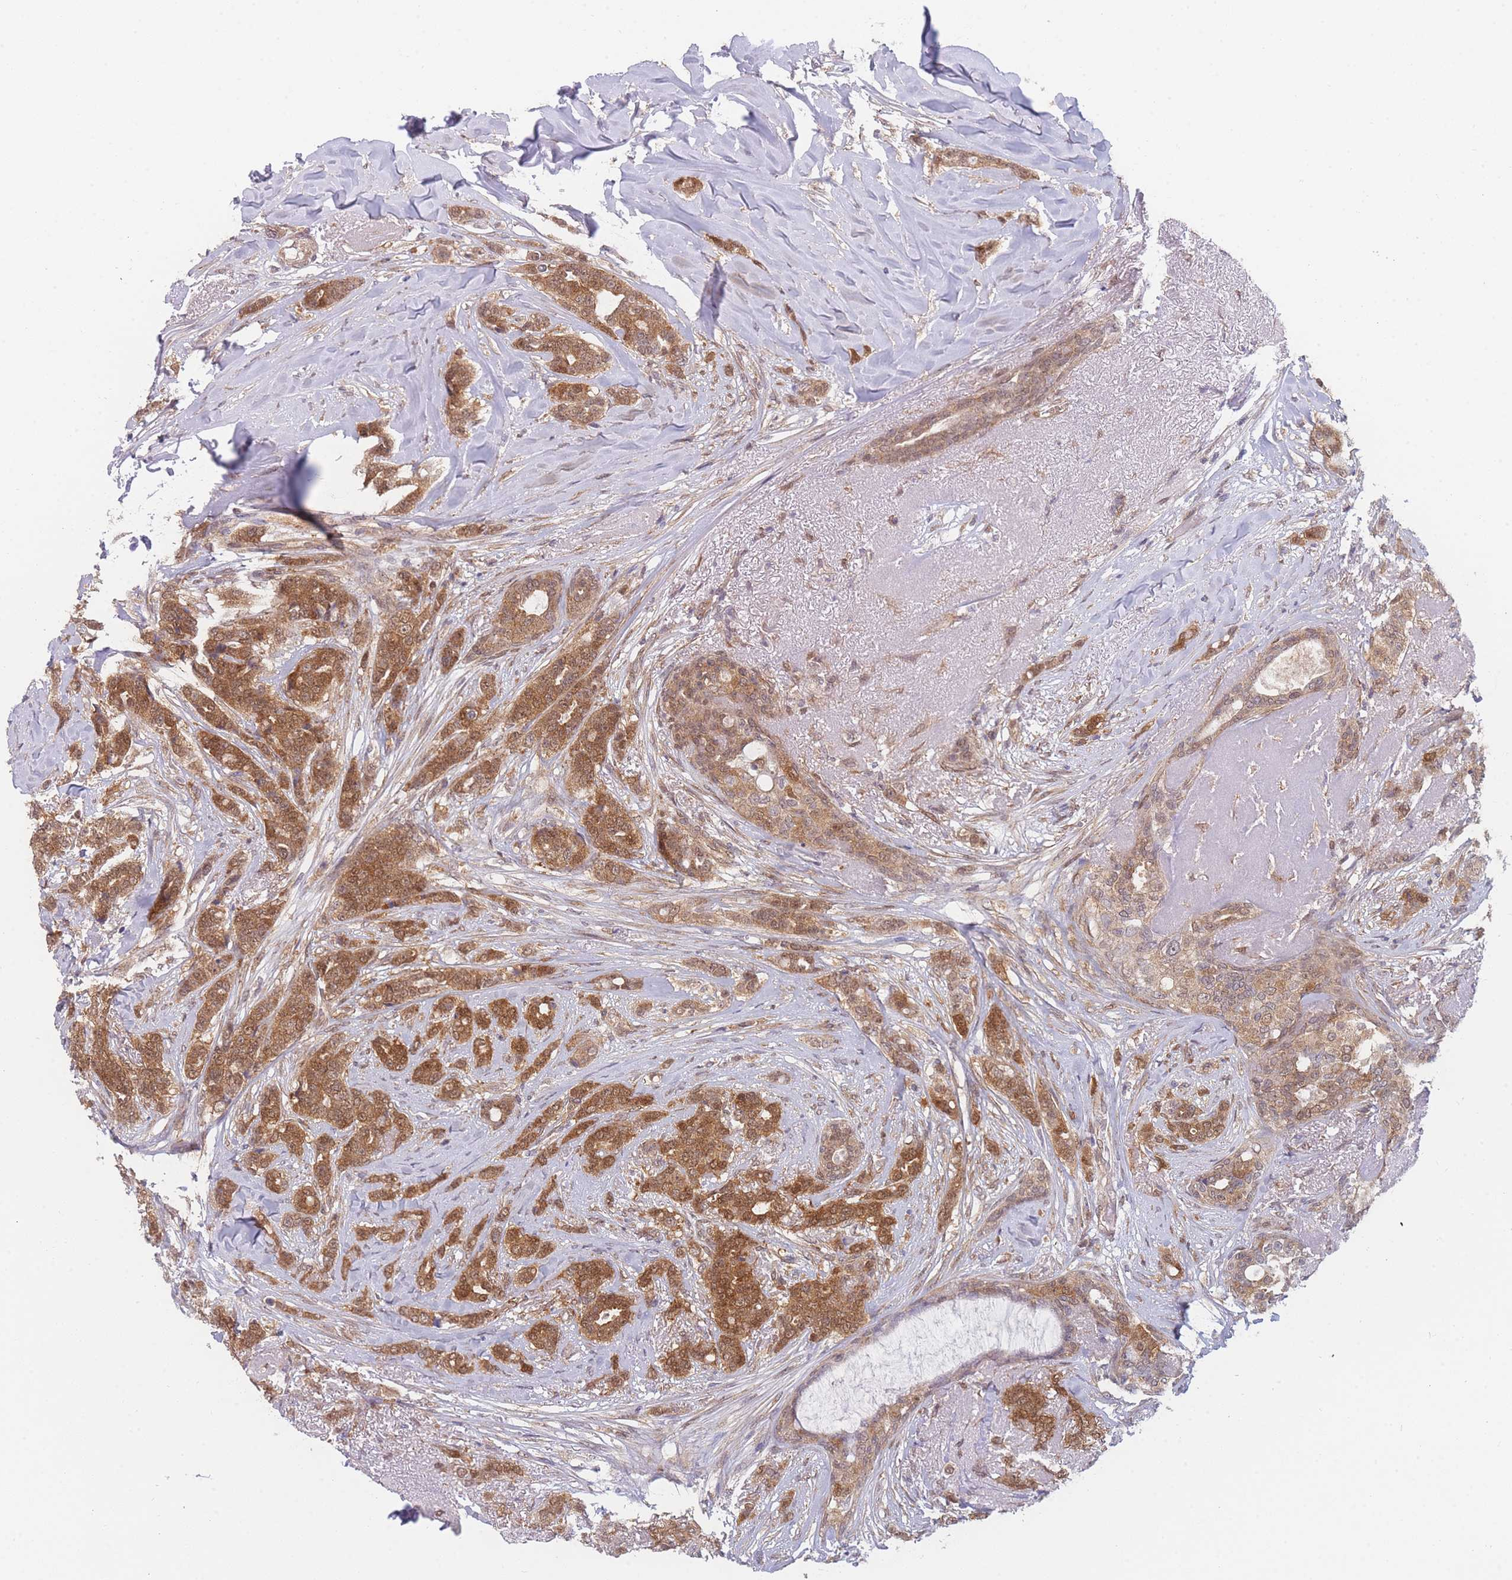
{"staining": {"intensity": "moderate", "quantity": ">75%", "location": "cytoplasmic/membranous,nuclear"}, "tissue": "breast cancer", "cell_type": "Tumor cells", "image_type": "cancer", "snomed": [{"axis": "morphology", "description": "Lobular carcinoma"}, {"axis": "topography", "description": "Breast"}], "caption": "About >75% of tumor cells in human breast cancer demonstrate moderate cytoplasmic/membranous and nuclear protein expression as visualized by brown immunohistochemical staining.", "gene": "MRI1", "patient": {"sex": "female", "age": 51}}